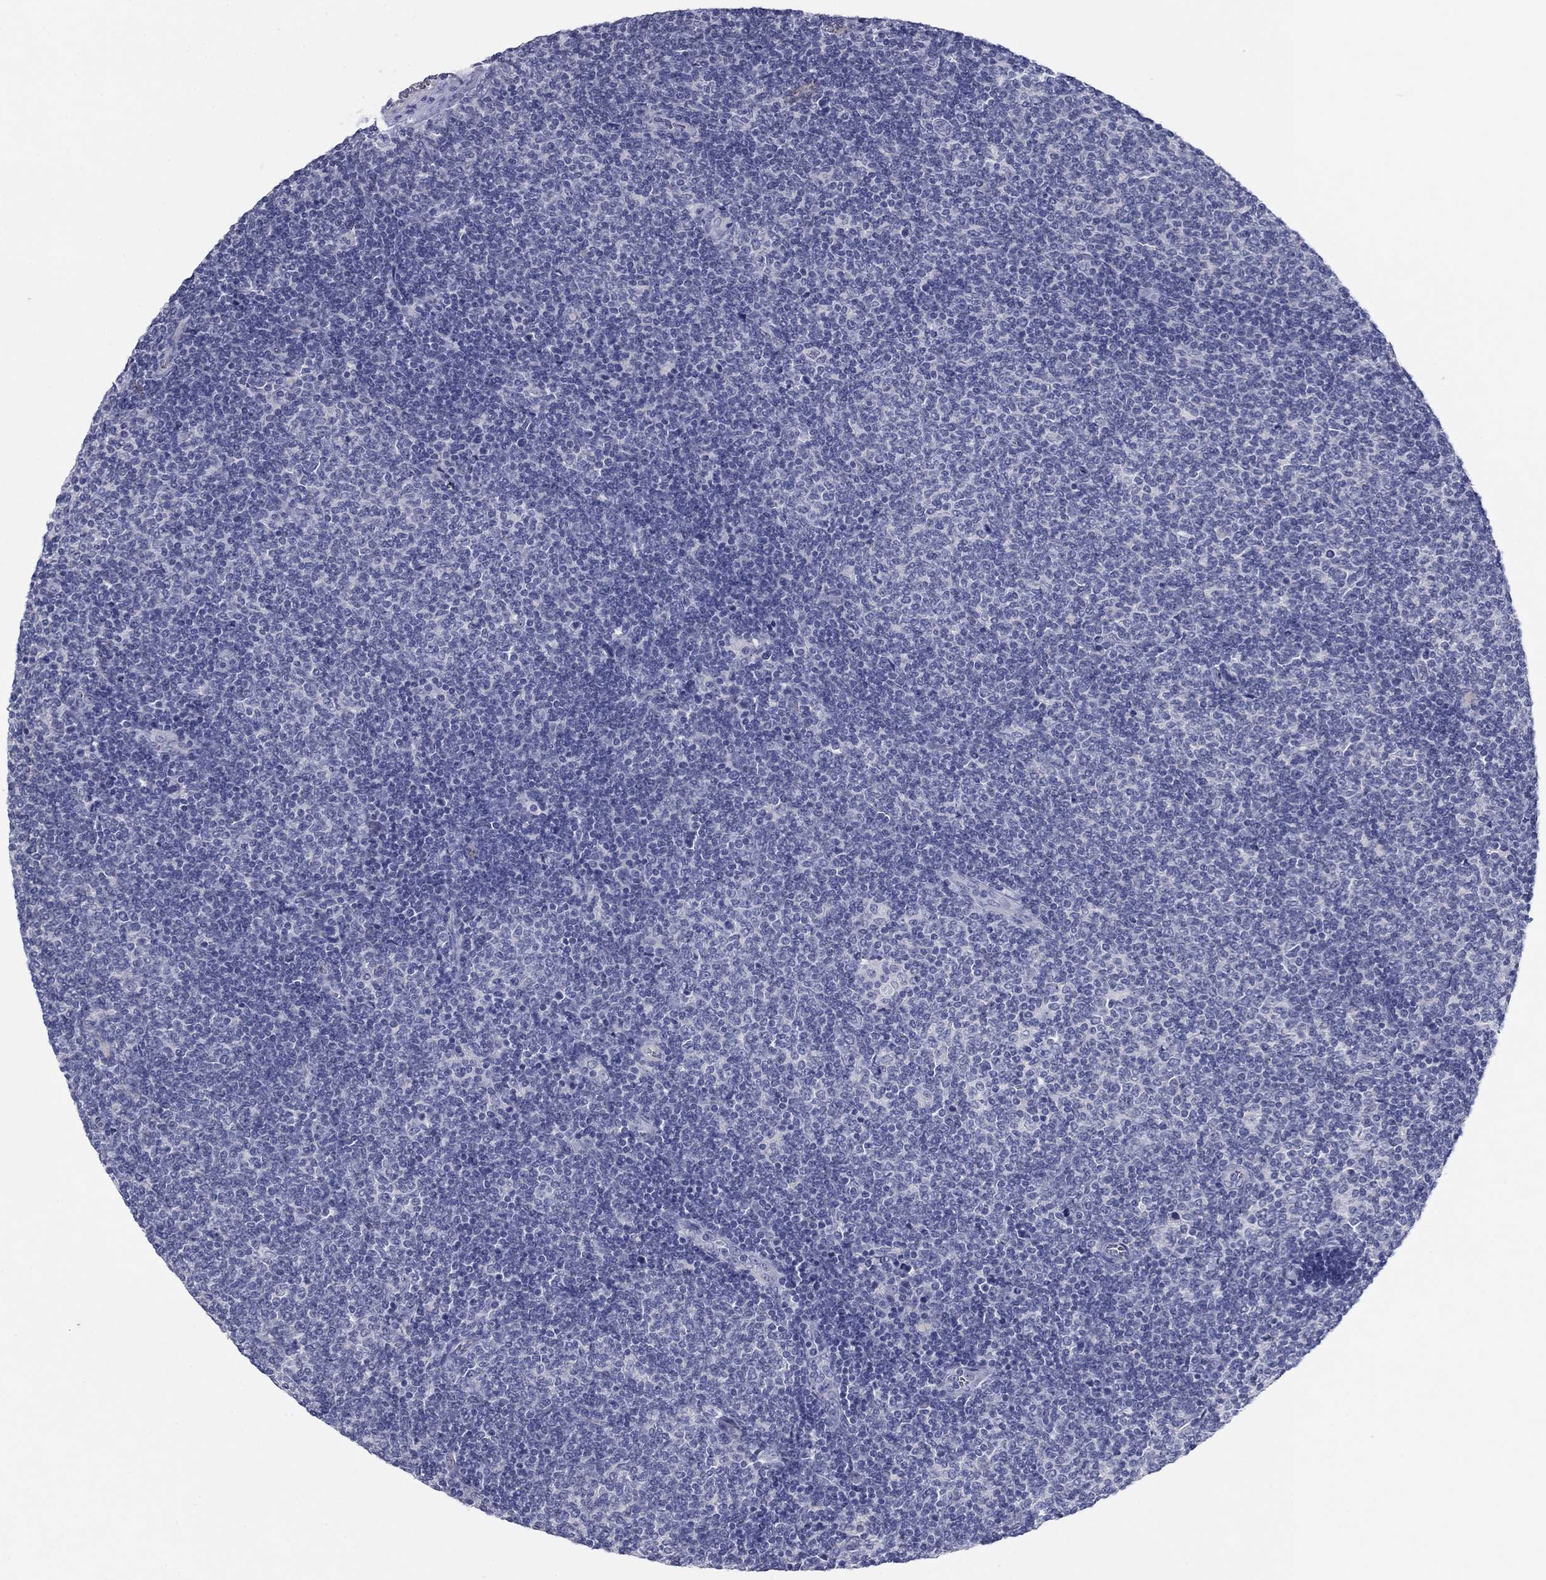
{"staining": {"intensity": "negative", "quantity": "none", "location": "none"}, "tissue": "lymphoma", "cell_type": "Tumor cells", "image_type": "cancer", "snomed": [{"axis": "morphology", "description": "Malignant lymphoma, non-Hodgkin's type, Low grade"}, {"axis": "topography", "description": "Lymph node"}], "caption": "Low-grade malignant lymphoma, non-Hodgkin's type was stained to show a protein in brown. There is no significant staining in tumor cells.", "gene": "PLS1", "patient": {"sex": "male", "age": 52}}